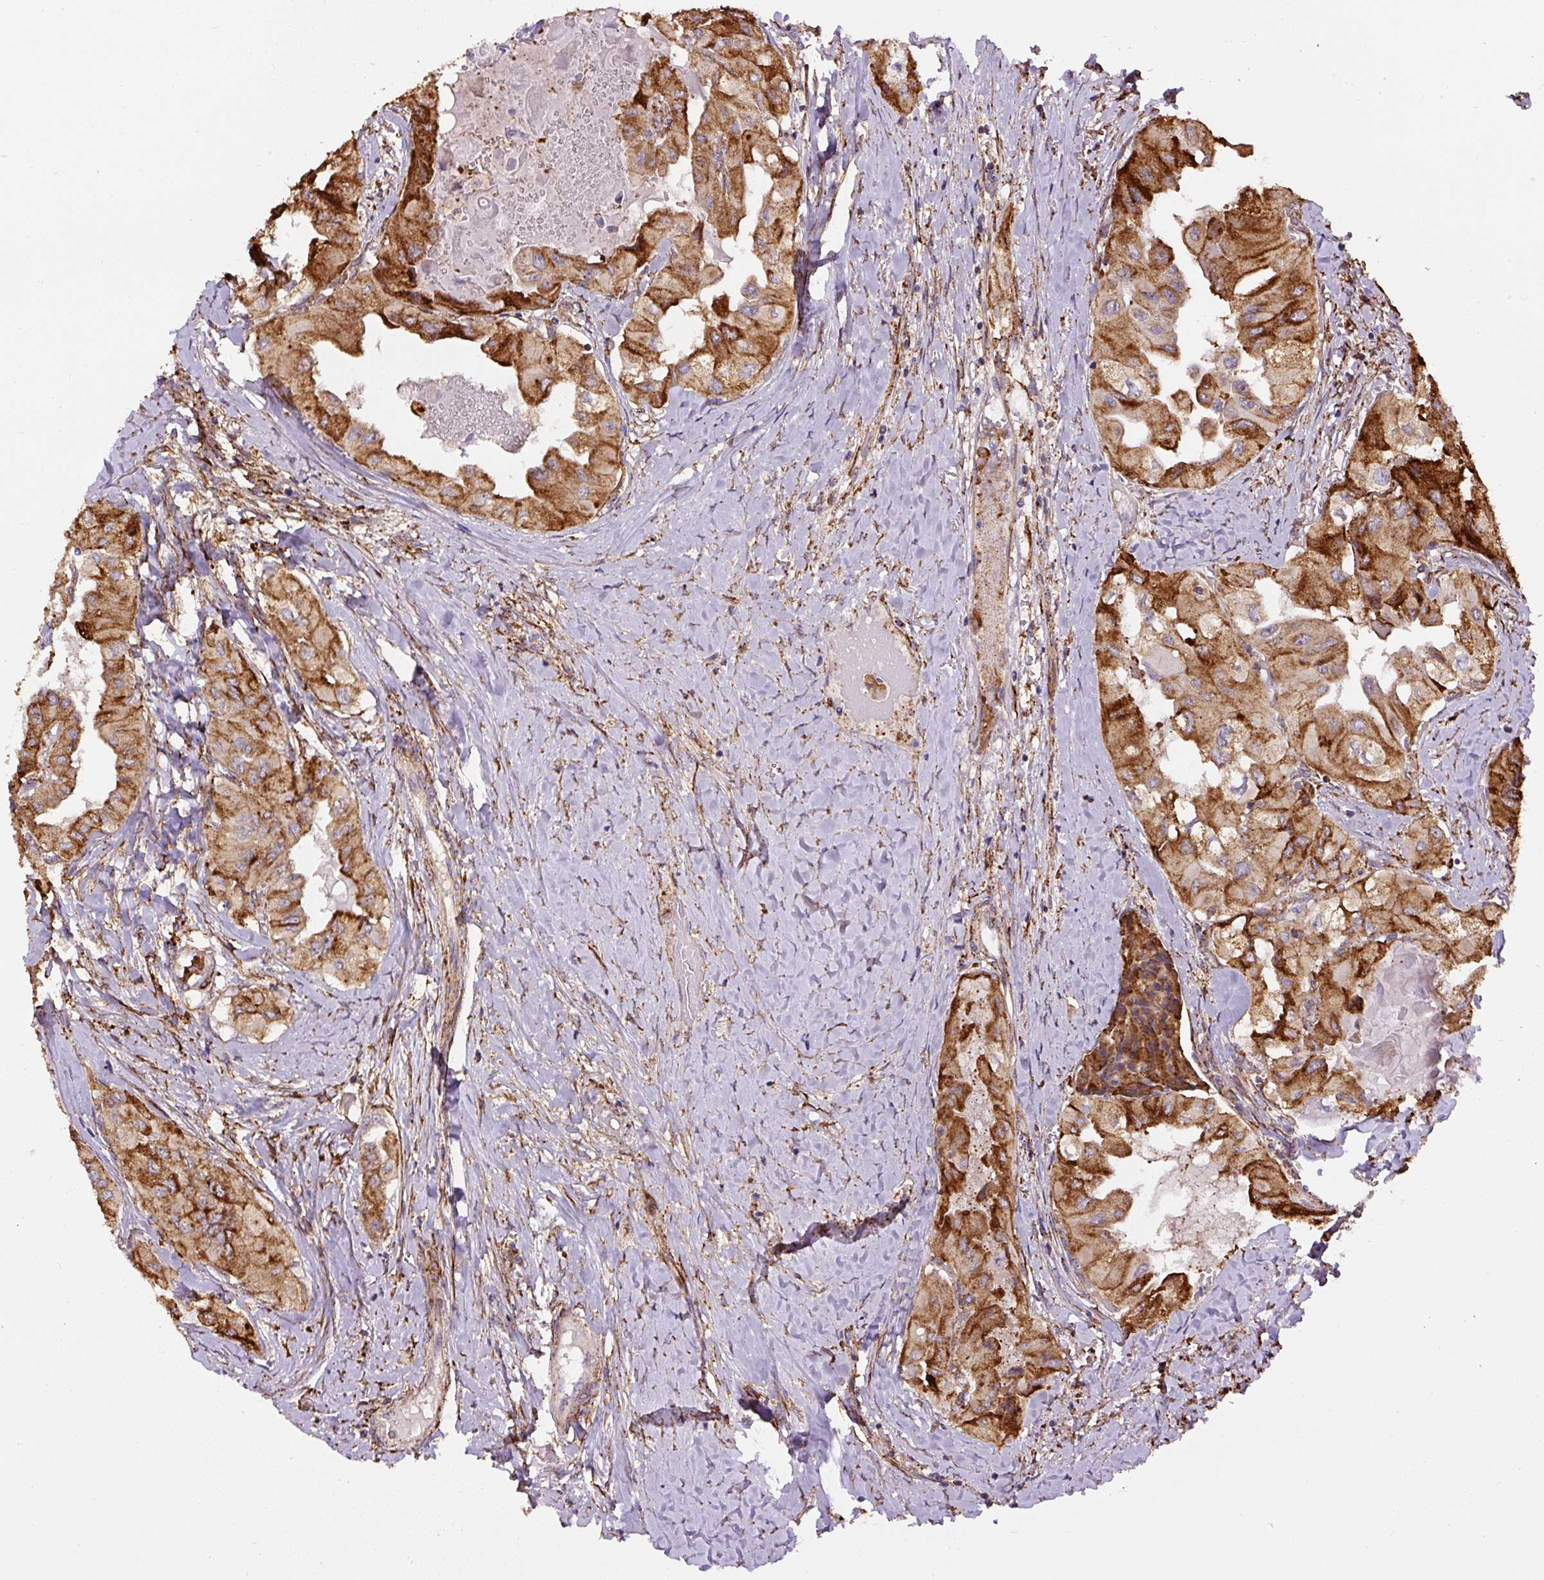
{"staining": {"intensity": "moderate", "quantity": ">75%", "location": "cytoplasmic/membranous"}, "tissue": "thyroid cancer", "cell_type": "Tumor cells", "image_type": "cancer", "snomed": [{"axis": "morphology", "description": "Normal tissue, NOS"}, {"axis": "morphology", "description": "Papillary adenocarcinoma, NOS"}, {"axis": "topography", "description": "Thyroid gland"}], "caption": "Papillary adenocarcinoma (thyroid) stained for a protein reveals moderate cytoplasmic/membranous positivity in tumor cells.", "gene": "RNF170", "patient": {"sex": "female", "age": 59}}